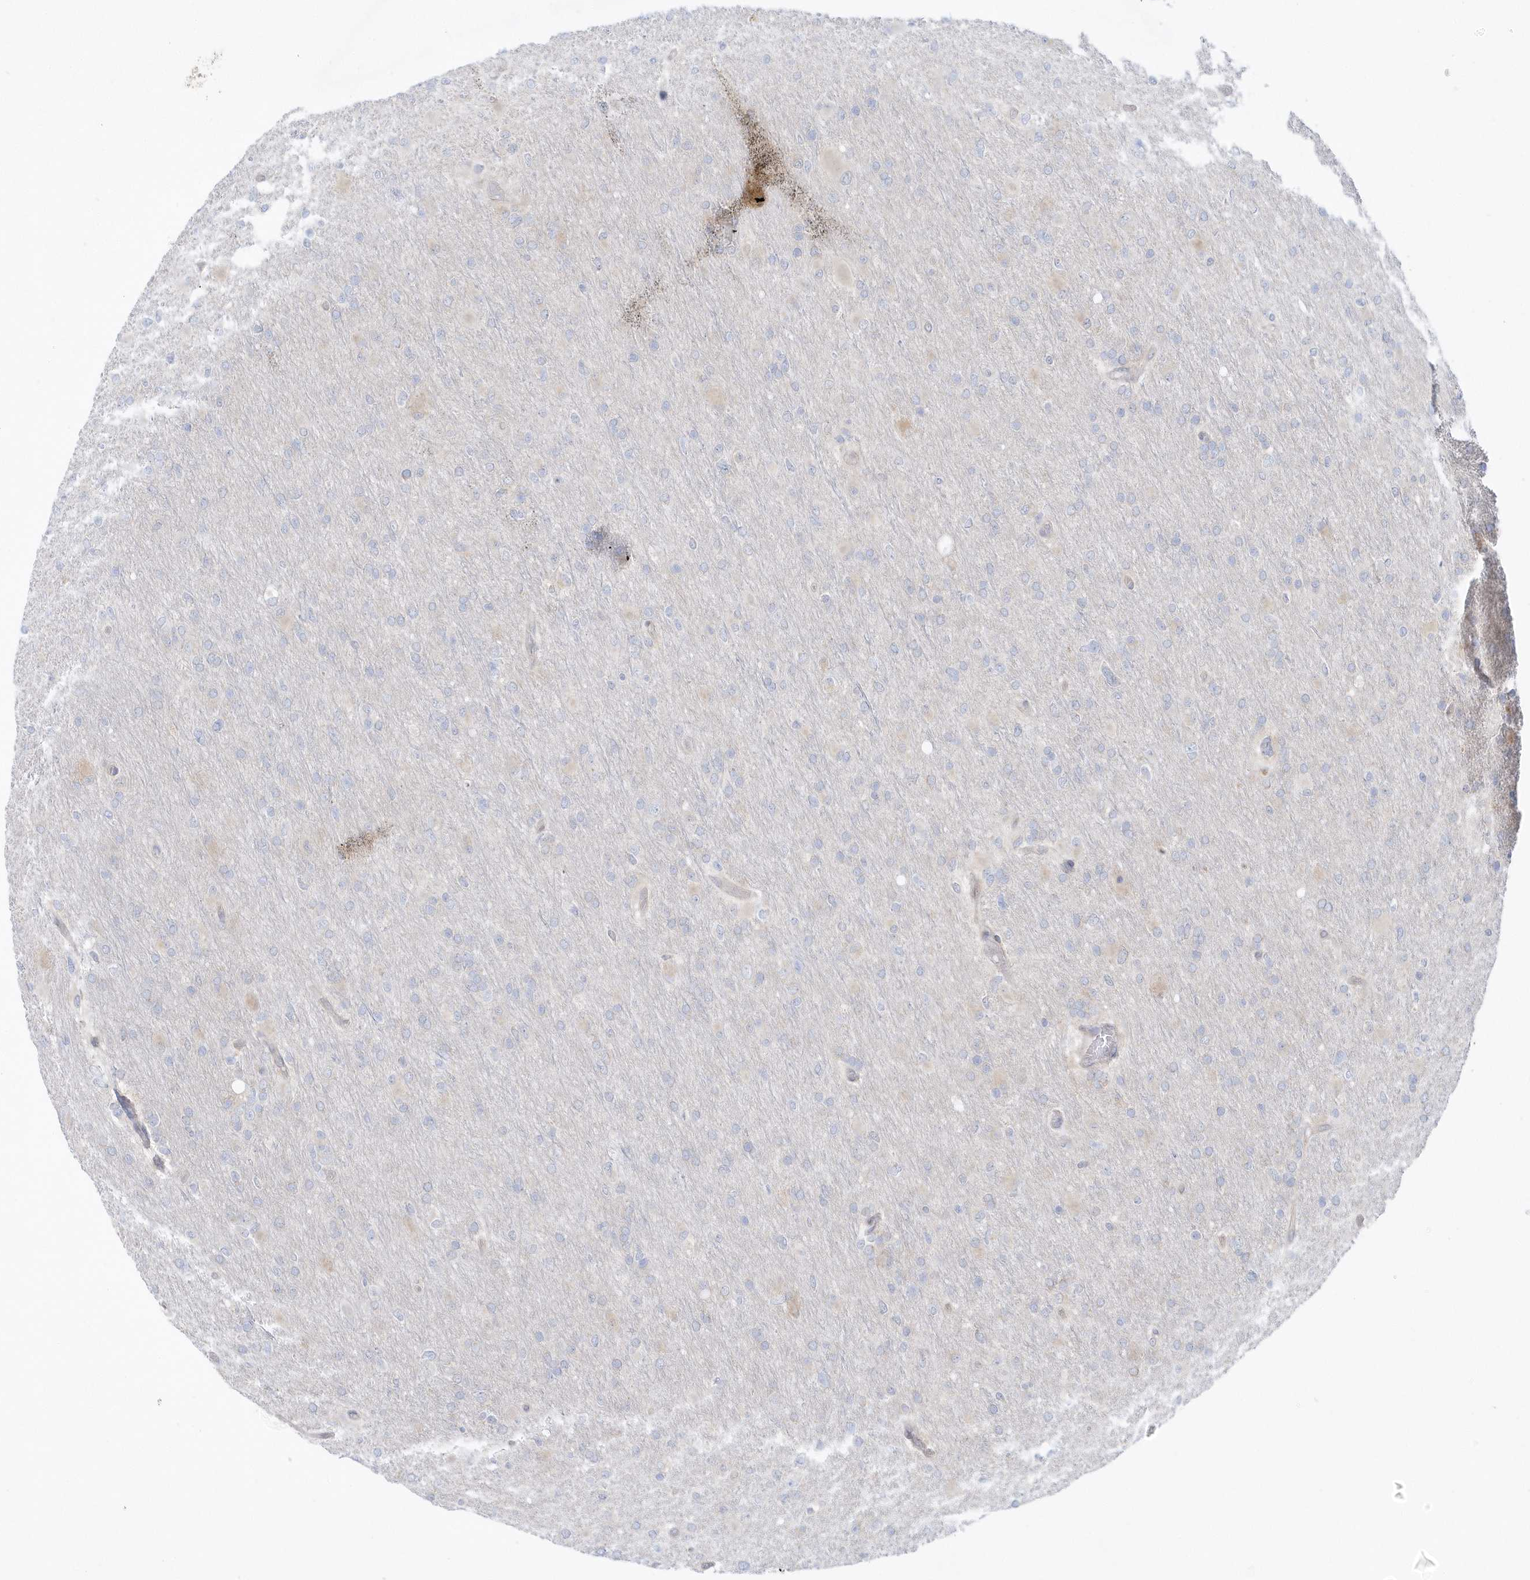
{"staining": {"intensity": "negative", "quantity": "none", "location": "none"}, "tissue": "glioma", "cell_type": "Tumor cells", "image_type": "cancer", "snomed": [{"axis": "morphology", "description": "Glioma, malignant, High grade"}, {"axis": "topography", "description": "Cerebral cortex"}], "caption": "Tumor cells are negative for brown protein staining in glioma.", "gene": "PCBD1", "patient": {"sex": "female", "age": 36}}